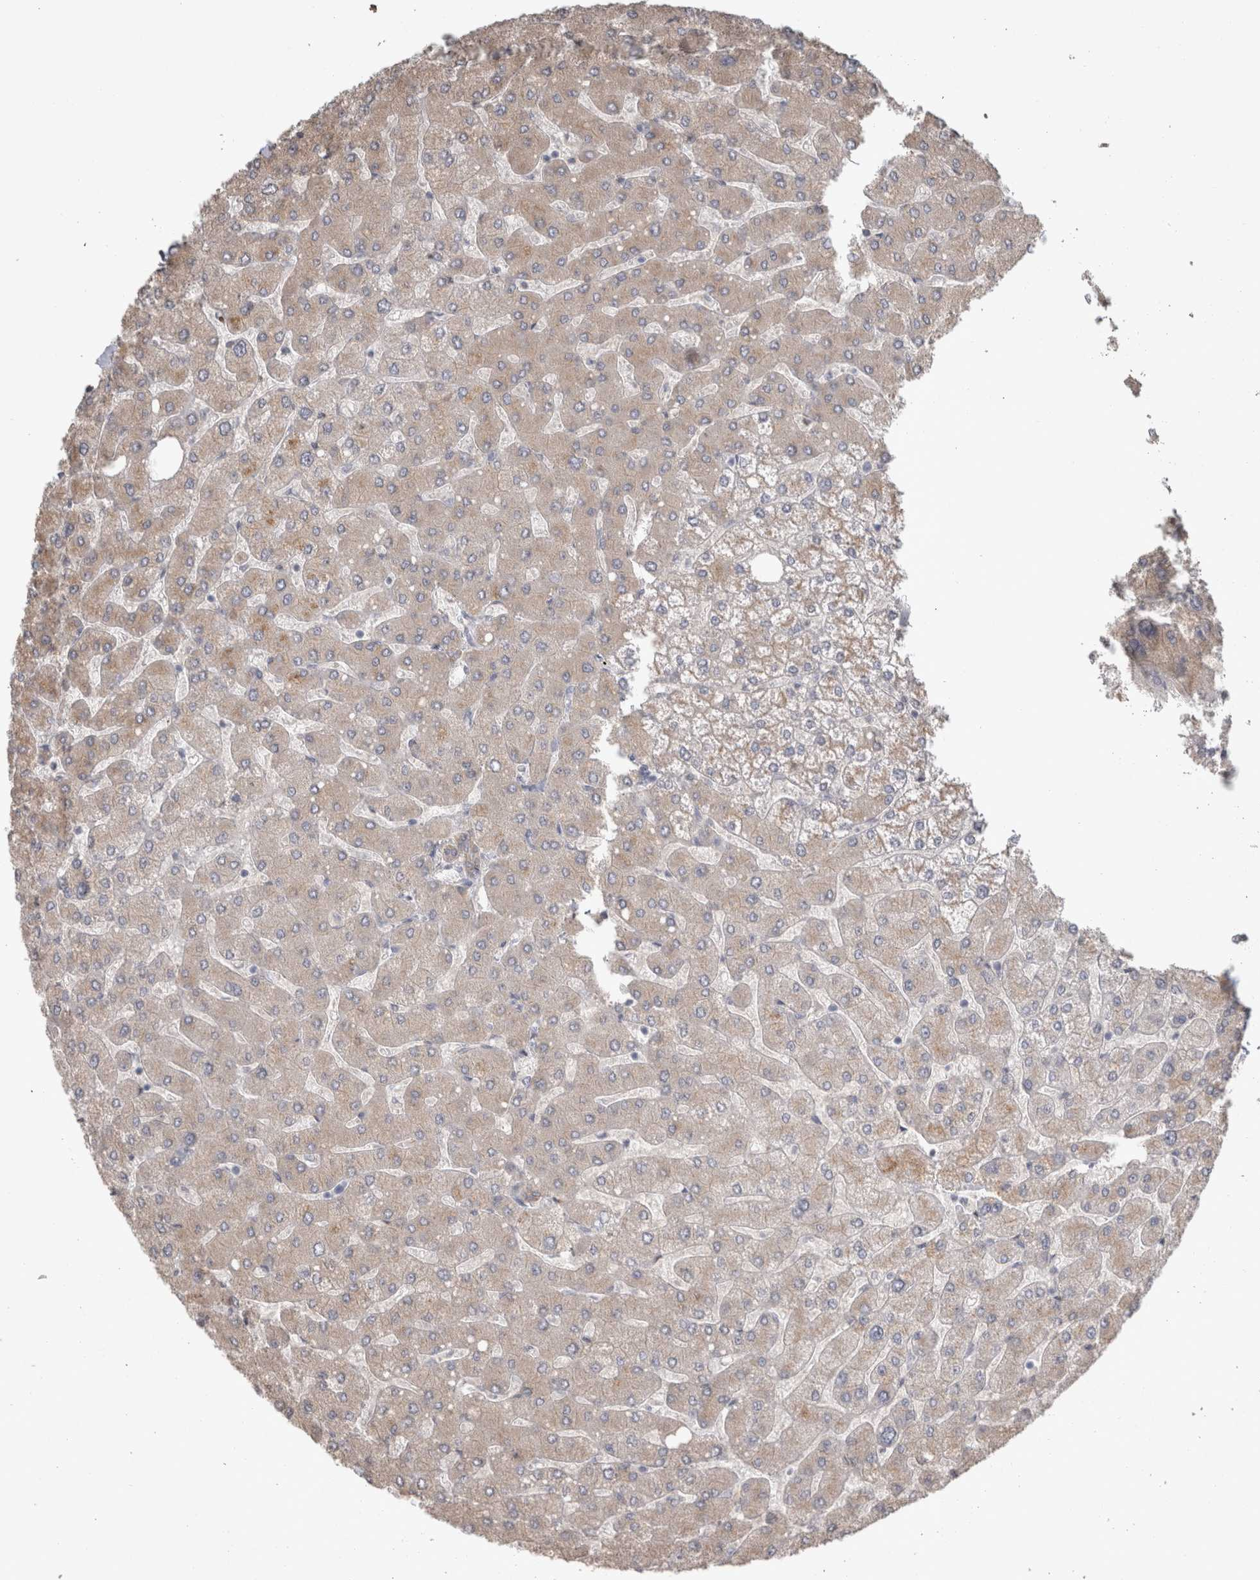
{"staining": {"intensity": "negative", "quantity": "none", "location": "none"}, "tissue": "liver", "cell_type": "Cholangiocytes", "image_type": "normal", "snomed": [{"axis": "morphology", "description": "Normal tissue, NOS"}, {"axis": "topography", "description": "Liver"}], "caption": "IHC image of unremarkable human liver stained for a protein (brown), which displays no expression in cholangiocytes.", "gene": "NAALADL2", "patient": {"sex": "male", "age": 55}}